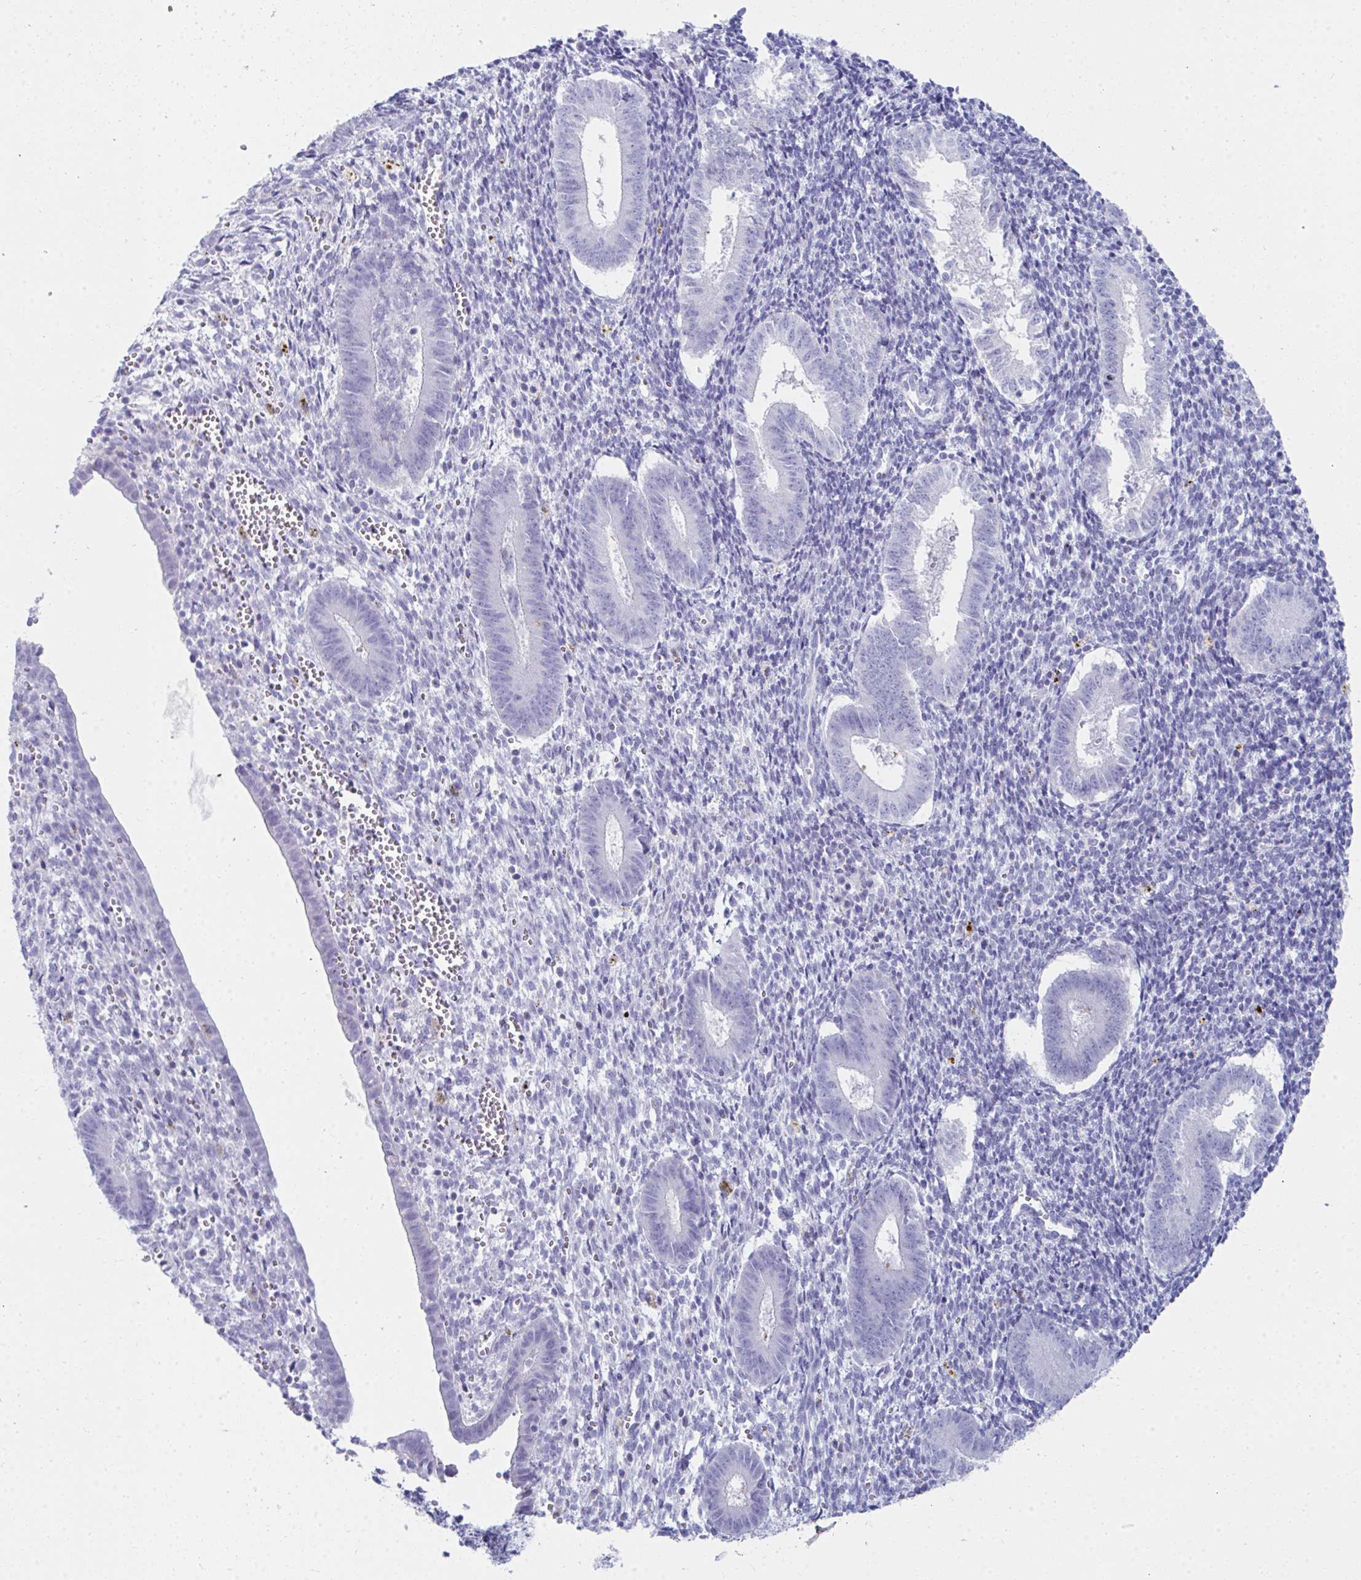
{"staining": {"intensity": "negative", "quantity": "none", "location": "none"}, "tissue": "endometrium", "cell_type": "Cells in endometrial stroma", "image_type": "normal", "snomed": [{"axis": "morphology", "description": "Normal tissue, NOS"}, {"axis": "topography", "description": "Endometrium"}], "caption": "DAB (3,3'-diaminobenzidine) immunohistochemical staining of unremarkable endometrium reveals no significant positivity in cells in endometrial stroma.", "gene": "MGAM2", "patient": {"sex": "female", "age": 25}}